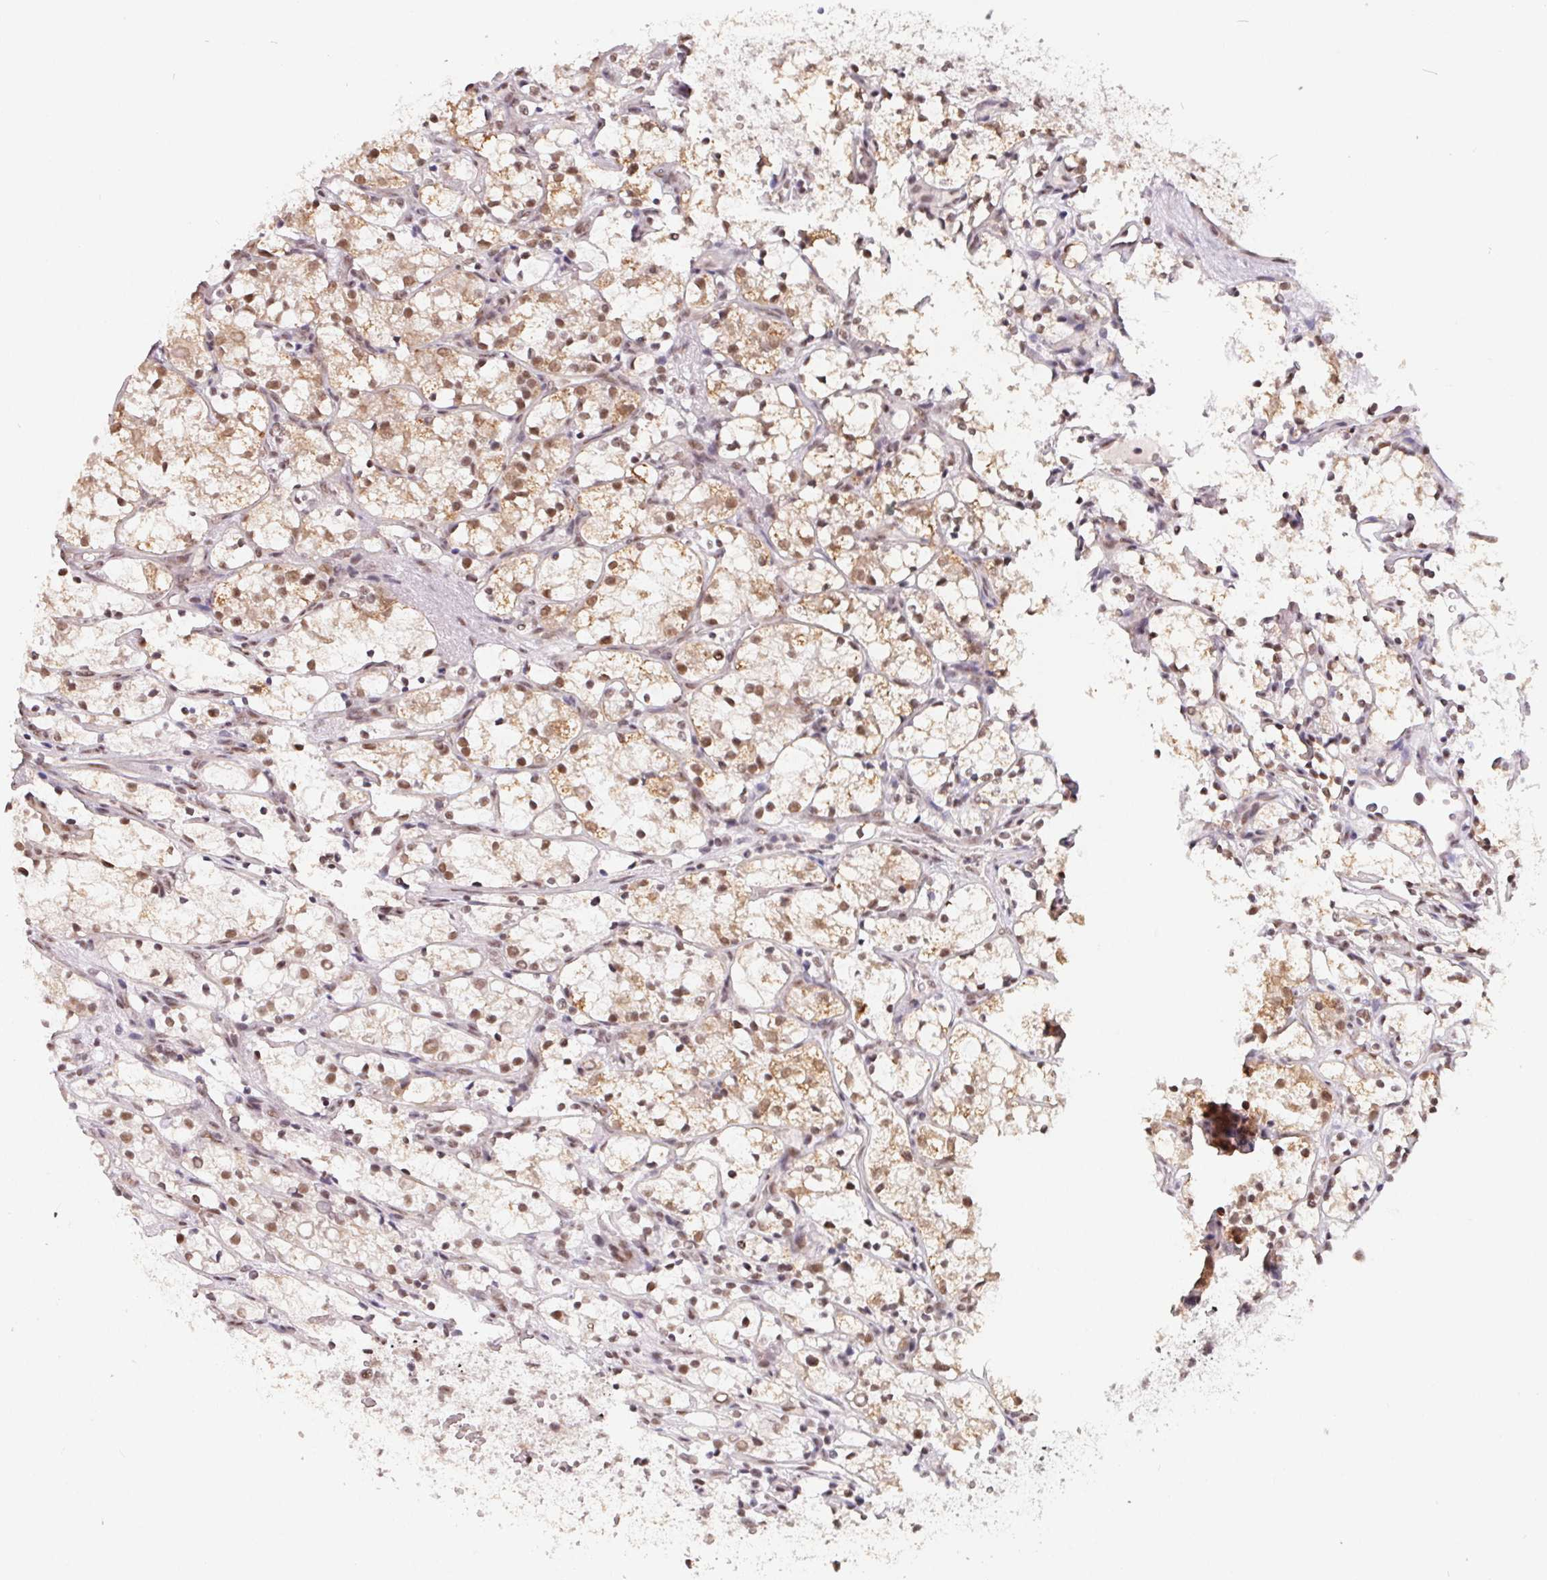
{"staining": {"intensity": "moderate", "quantity": ">75%", "location": "cytoplasmic/membranous,nuclear"}, "tissue": "renal cancer", "cell_type": "Tumor cells", "image_type": "cancer", "snomed": [{"axis": "morphology", "description": "Adenocarcinoma, NOS"}, {"axis": "topography", "description": "Kidney"}], "caption": "Renal adenocarcinoma tissue demonstrates moderate cytoplasmic/membranous and nuclear expression in about >75% of tumor cells", "gene": "TCERG1", "patient": {"sex": "female", "age": 69}}